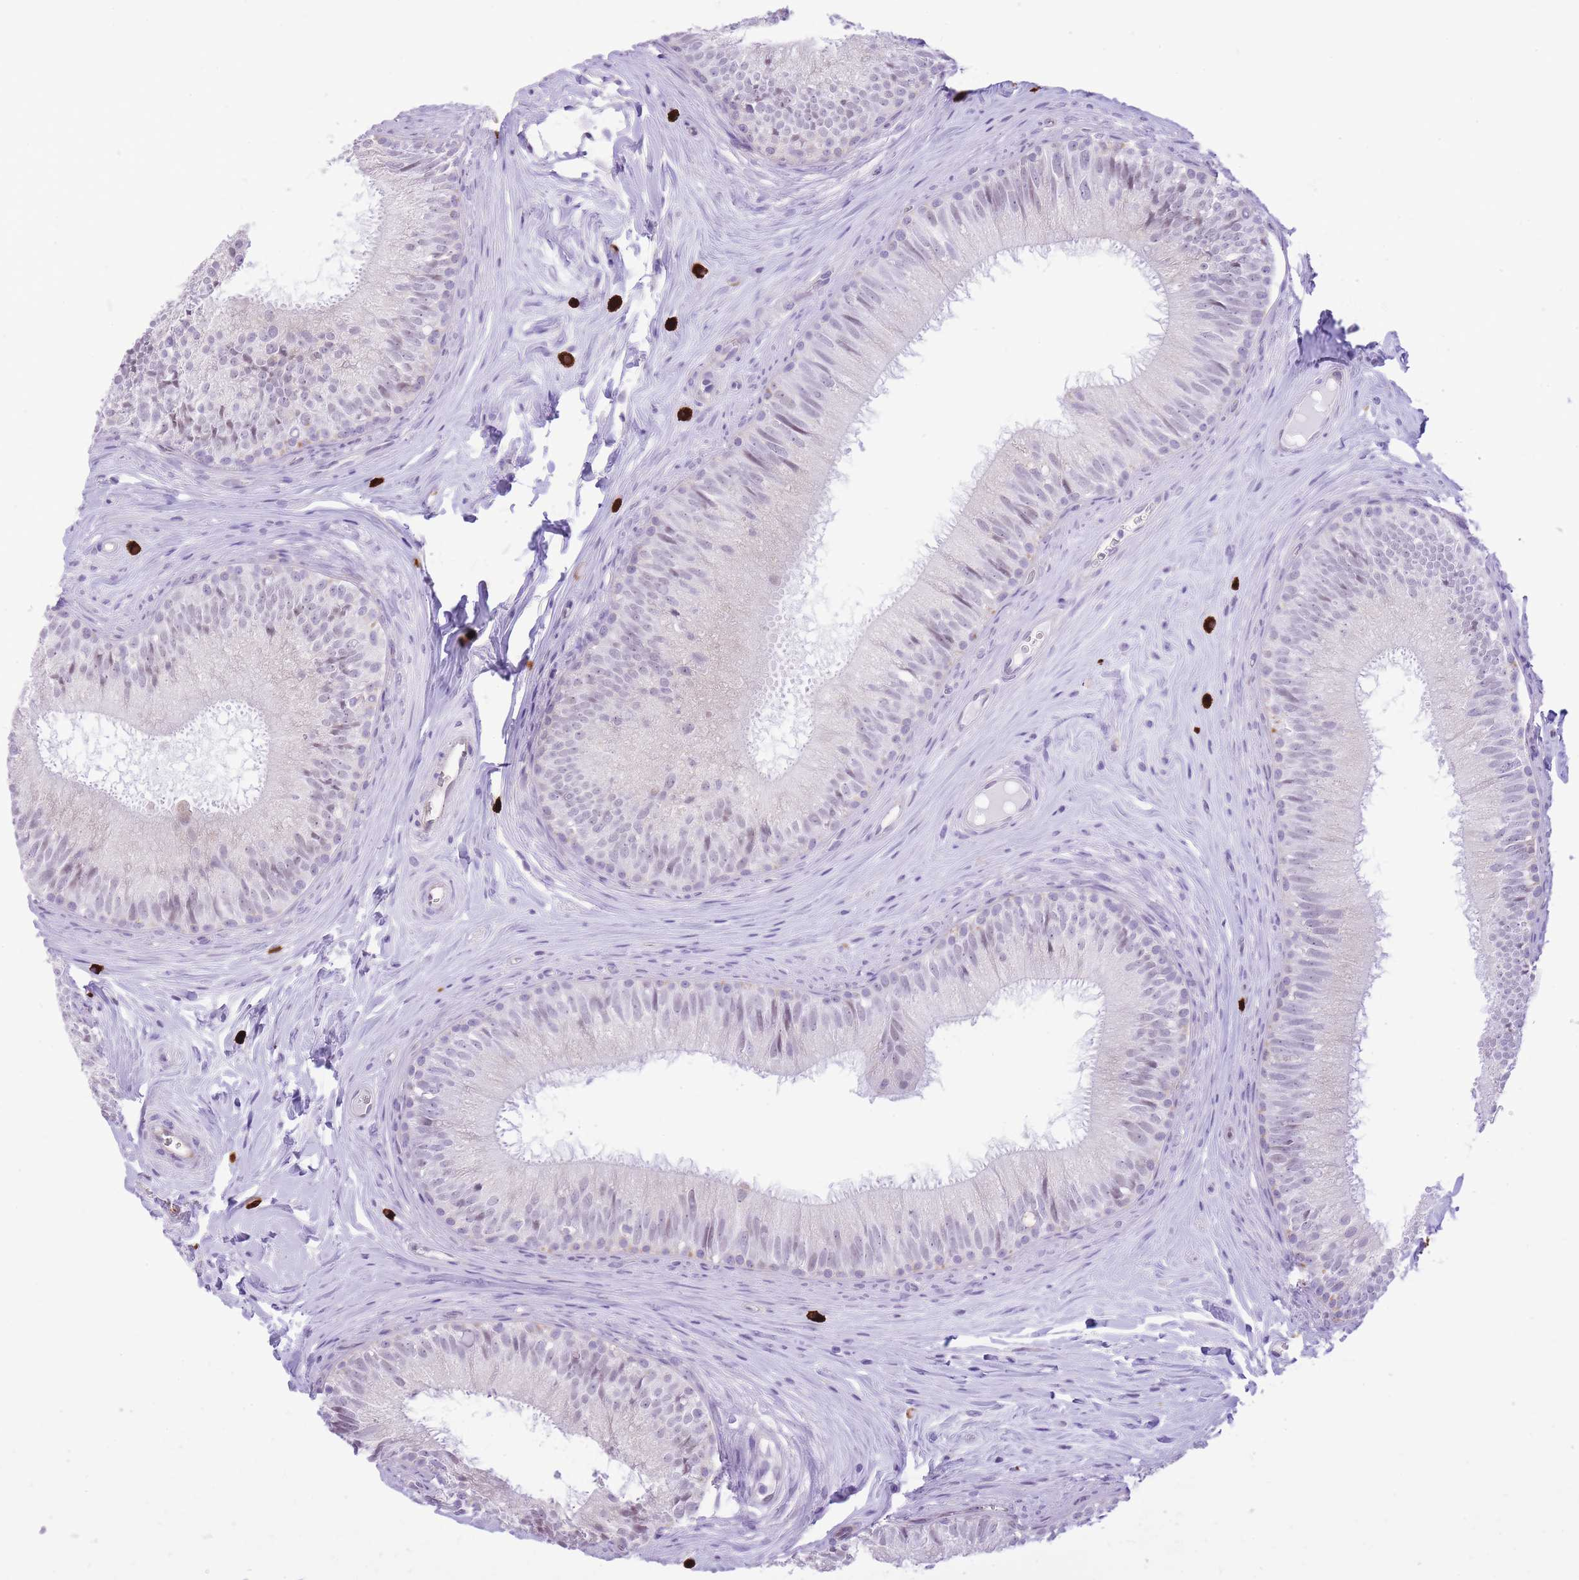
{"staining": {"intensity": "weak", "quantity": "25%-75%", "location": "nuclear"}, "tissue": "epididymis", "cell_type": "Glandular cells", "image_type": "normal", "snomed": [{"axis": "morphology", "description": "Normal tissue, NOS"}, {"axis": "topography", "description": "Epididymis"}], "caption": "Protein analysis of unremarkable epididymis shows weak nuclear positivity in approximately 25%-75% of glandular cells.", "gene": "MEIOSIN", "patient": {"sex": "male", "age": 34}}